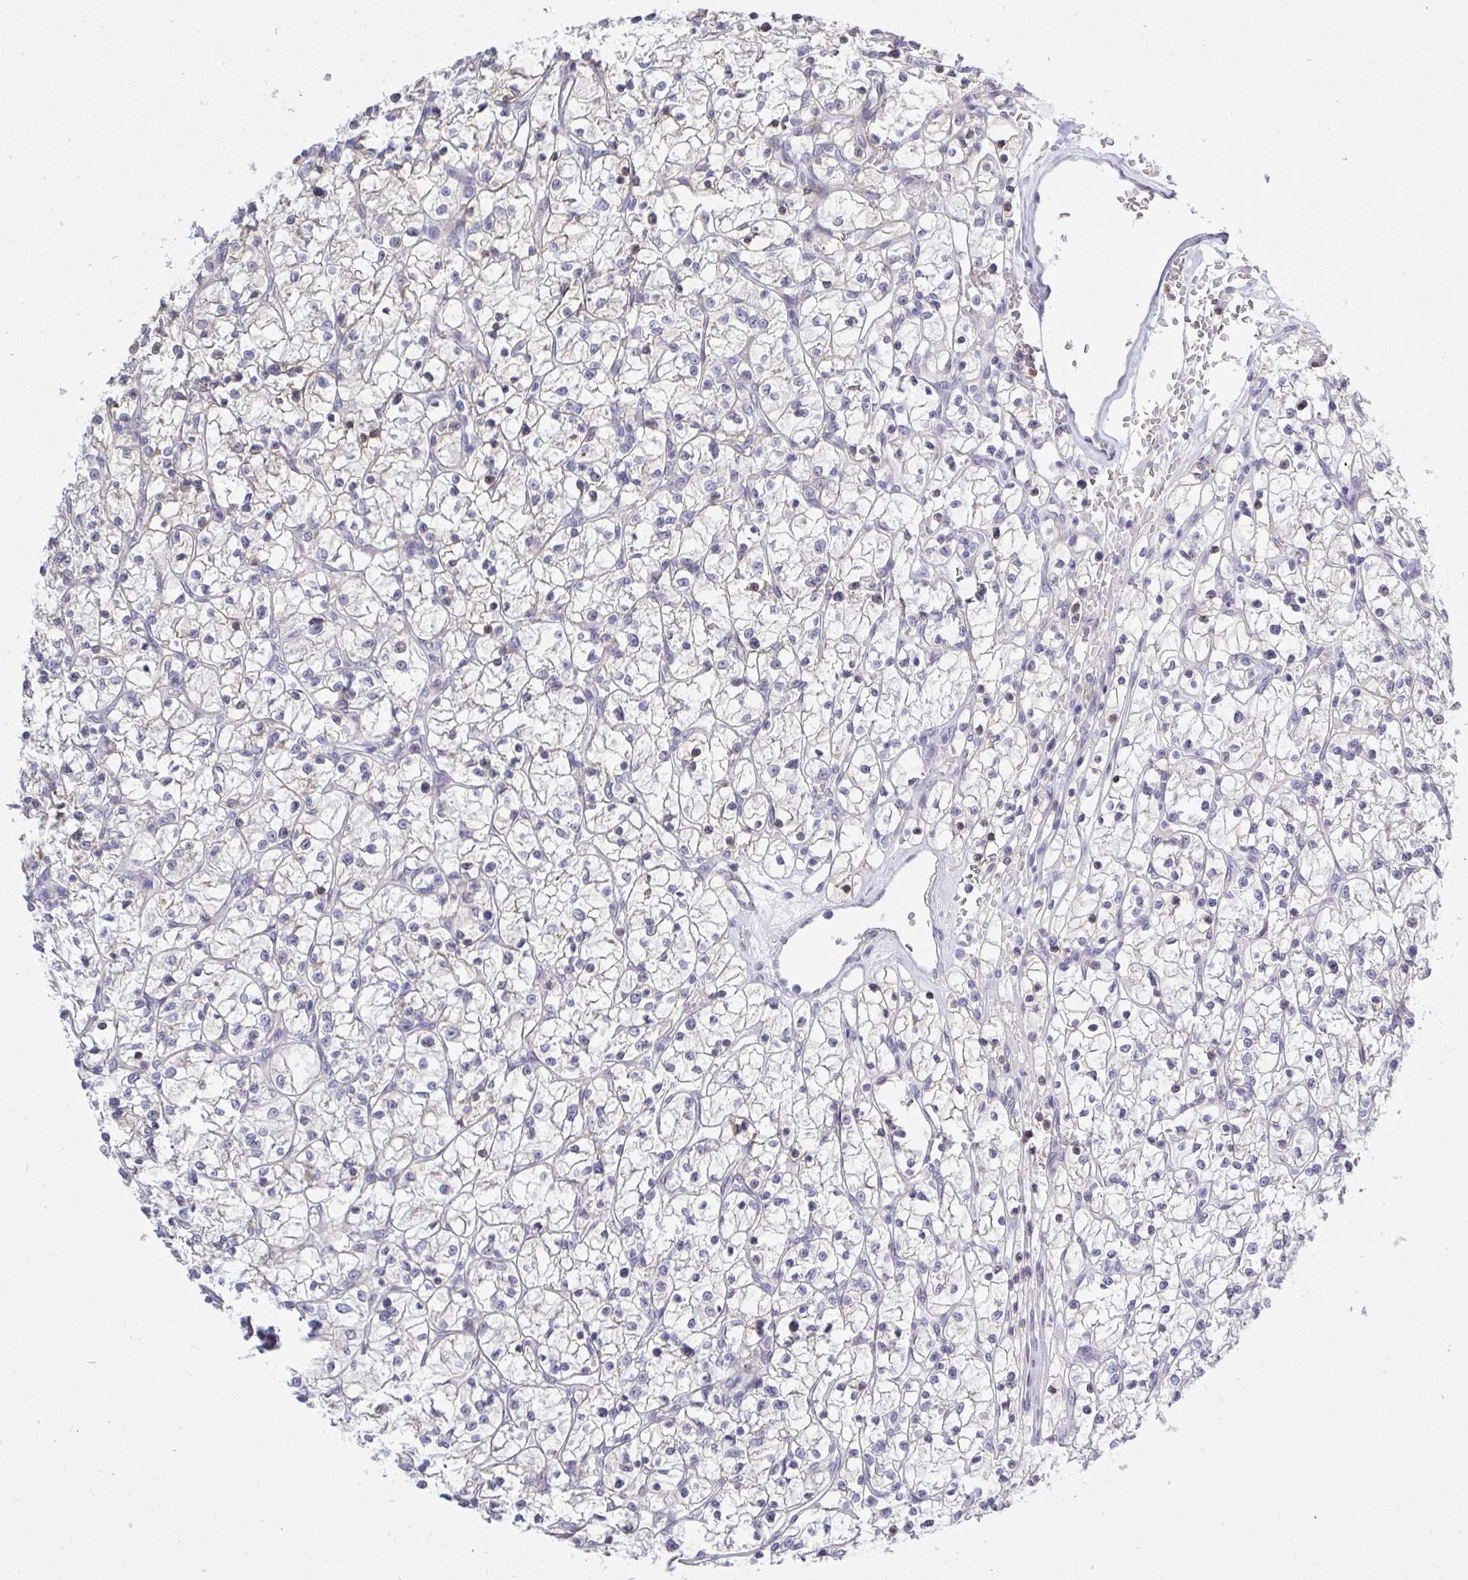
{"staining": {"intensity": "negative", "quantity": "none", "location": "none"}, "tissue": "renal cancer", "cell_type": "Tumor cells", "image_type": "cancer", "snomed": [{"axis": "morphology", "description": "Adenocarcinoma, NOS"}, {"axis": "topography", "description": "Kidney"}], "caption": "DAB immunohistochemical staining of renal cancer displays no significant expression in tumor cells.", "gene": "MFSD4A", "patient": {"sex": "female", "age": 64}}